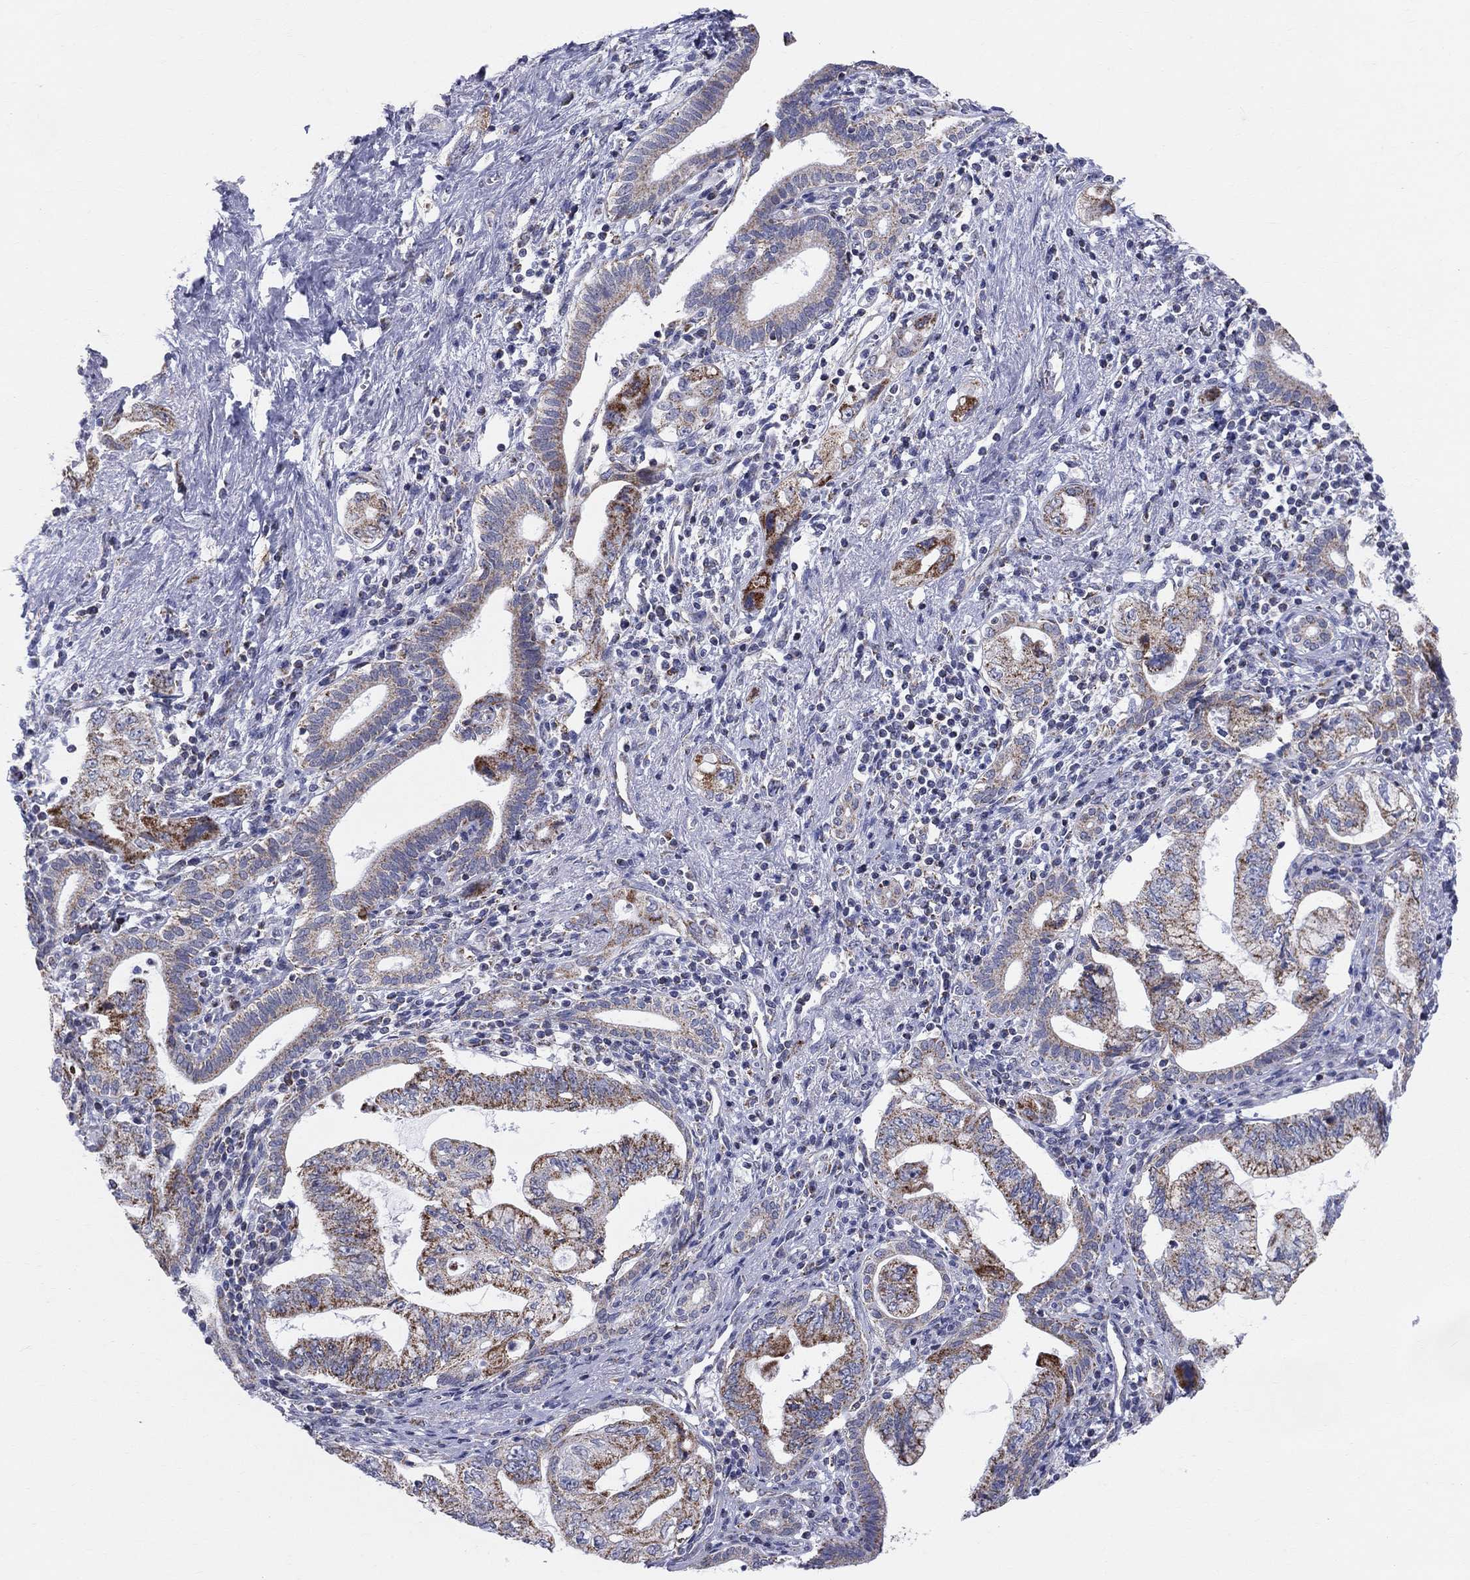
{"staining": {"intensity": "strong", "quantity": "<25%", "location": "cytoplasmic/membranous"}, "tissue": "pancreatic cancer", "cell_type": "Tumor cells", "image_type": "cancer", "snomed": [{"axis": "morphology", "description": "Adenocarcinoma, NOS"}, {"axis": "topography", "description": "Pancreas"}], "caption": "A medium amount of strong cytoplasmic/membranous expression is identified in about <25% of tumor cells in pancreatic adenocarcinoma tissue.", "gene": "KISS1R", "patient": {"sex": "female", "age": 73}}